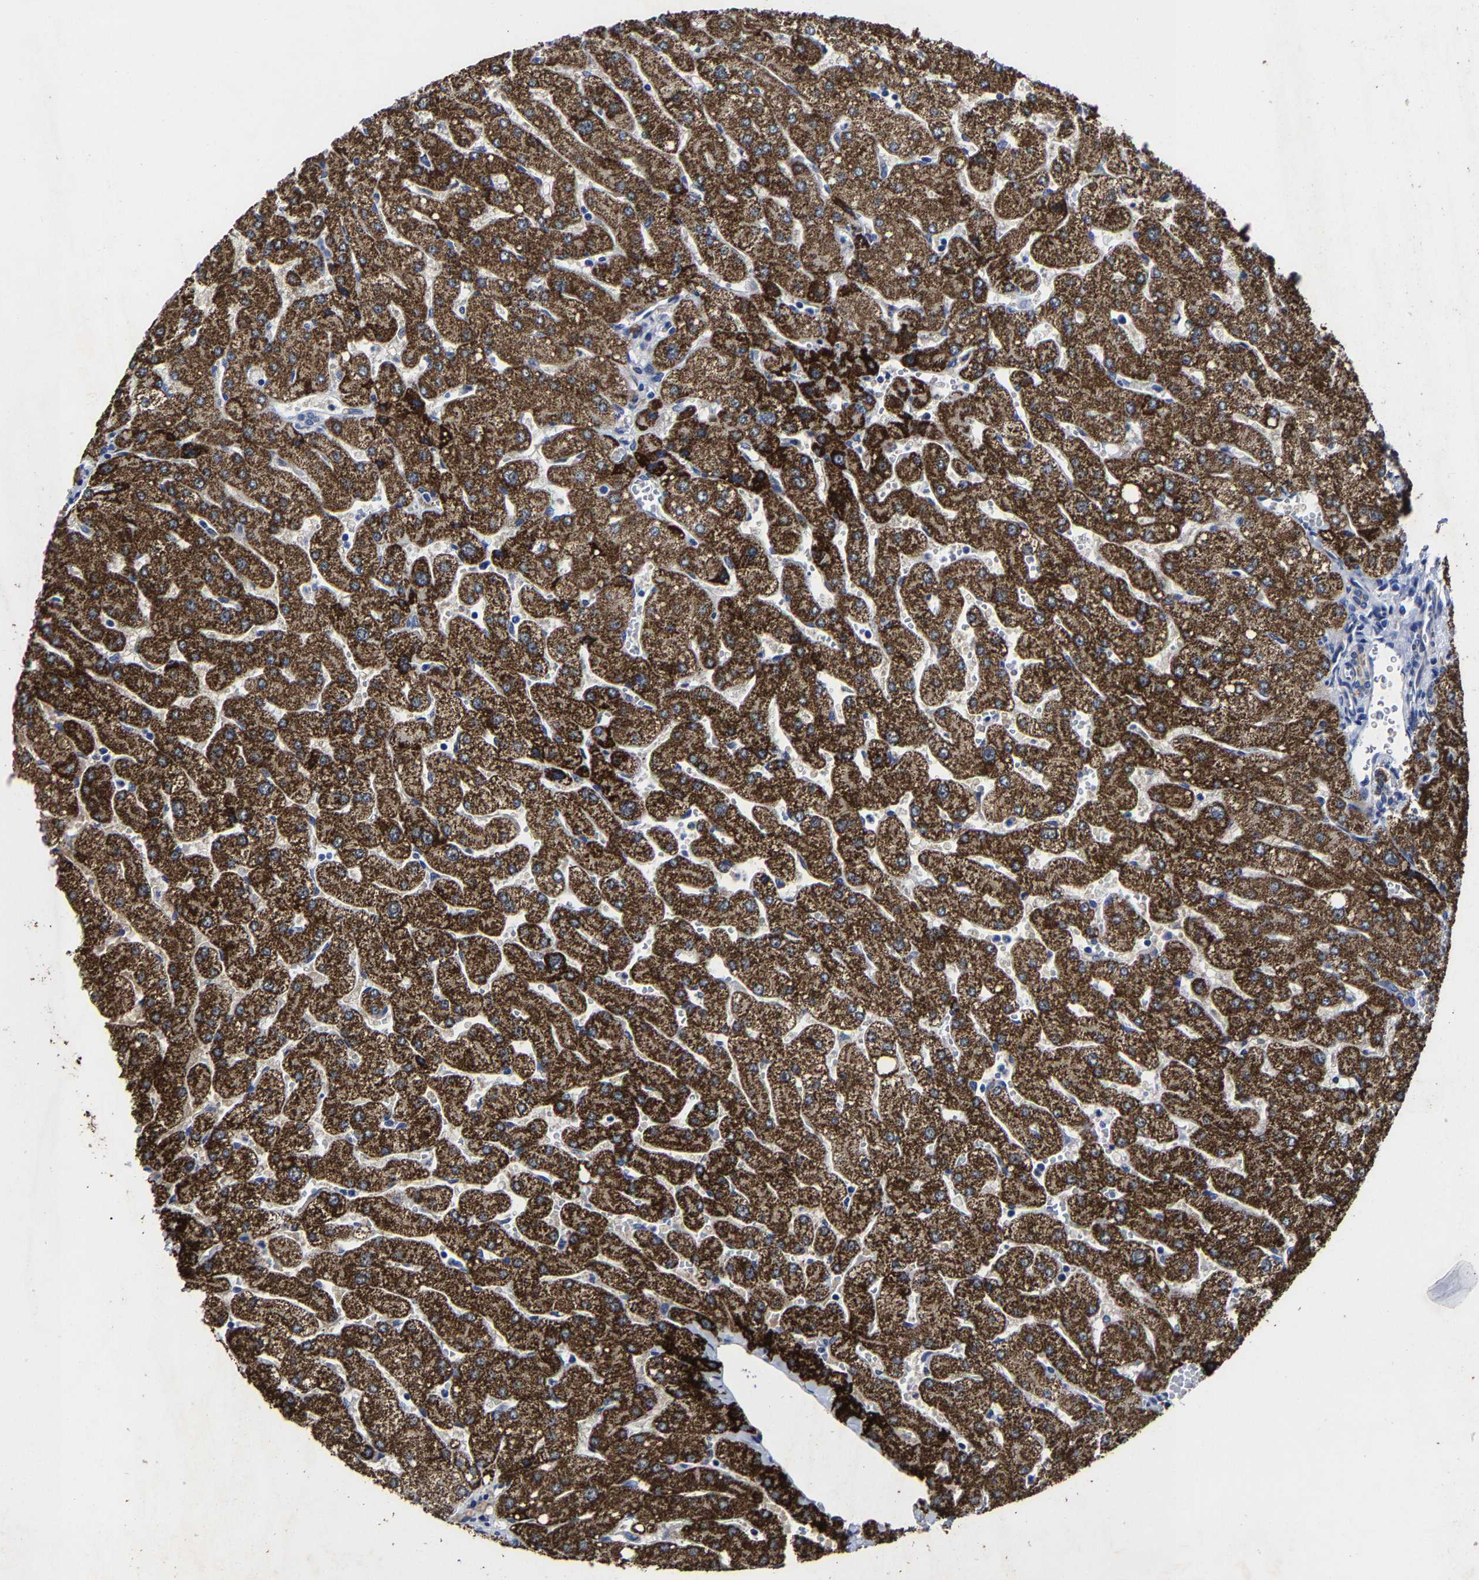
{"staining": {"intensity": "weak", "quantity": "25%-75%", "location": "cytoplasmic/membranous"}, "tissue": "liver", "cell_type": "Cholangiocytes", "image_type": "normal", "snomed": [{"axis": "morphology", "description": "Normal tissue, NOS"}, {"axis": "topography", "description": "Liver"}], "caption": "Liver stained with immunohistochemistry (IHC) exhibits weak cytoplasmic/membranous positivity in approximately 25%-75% of cholangiocytes. (DAB (3,3'-diaminobenzidine) IHC, brown staining for protein, blue staining for nuclei).", "gene": "AASS", "patient": {"sex": "male", "age": 55}}